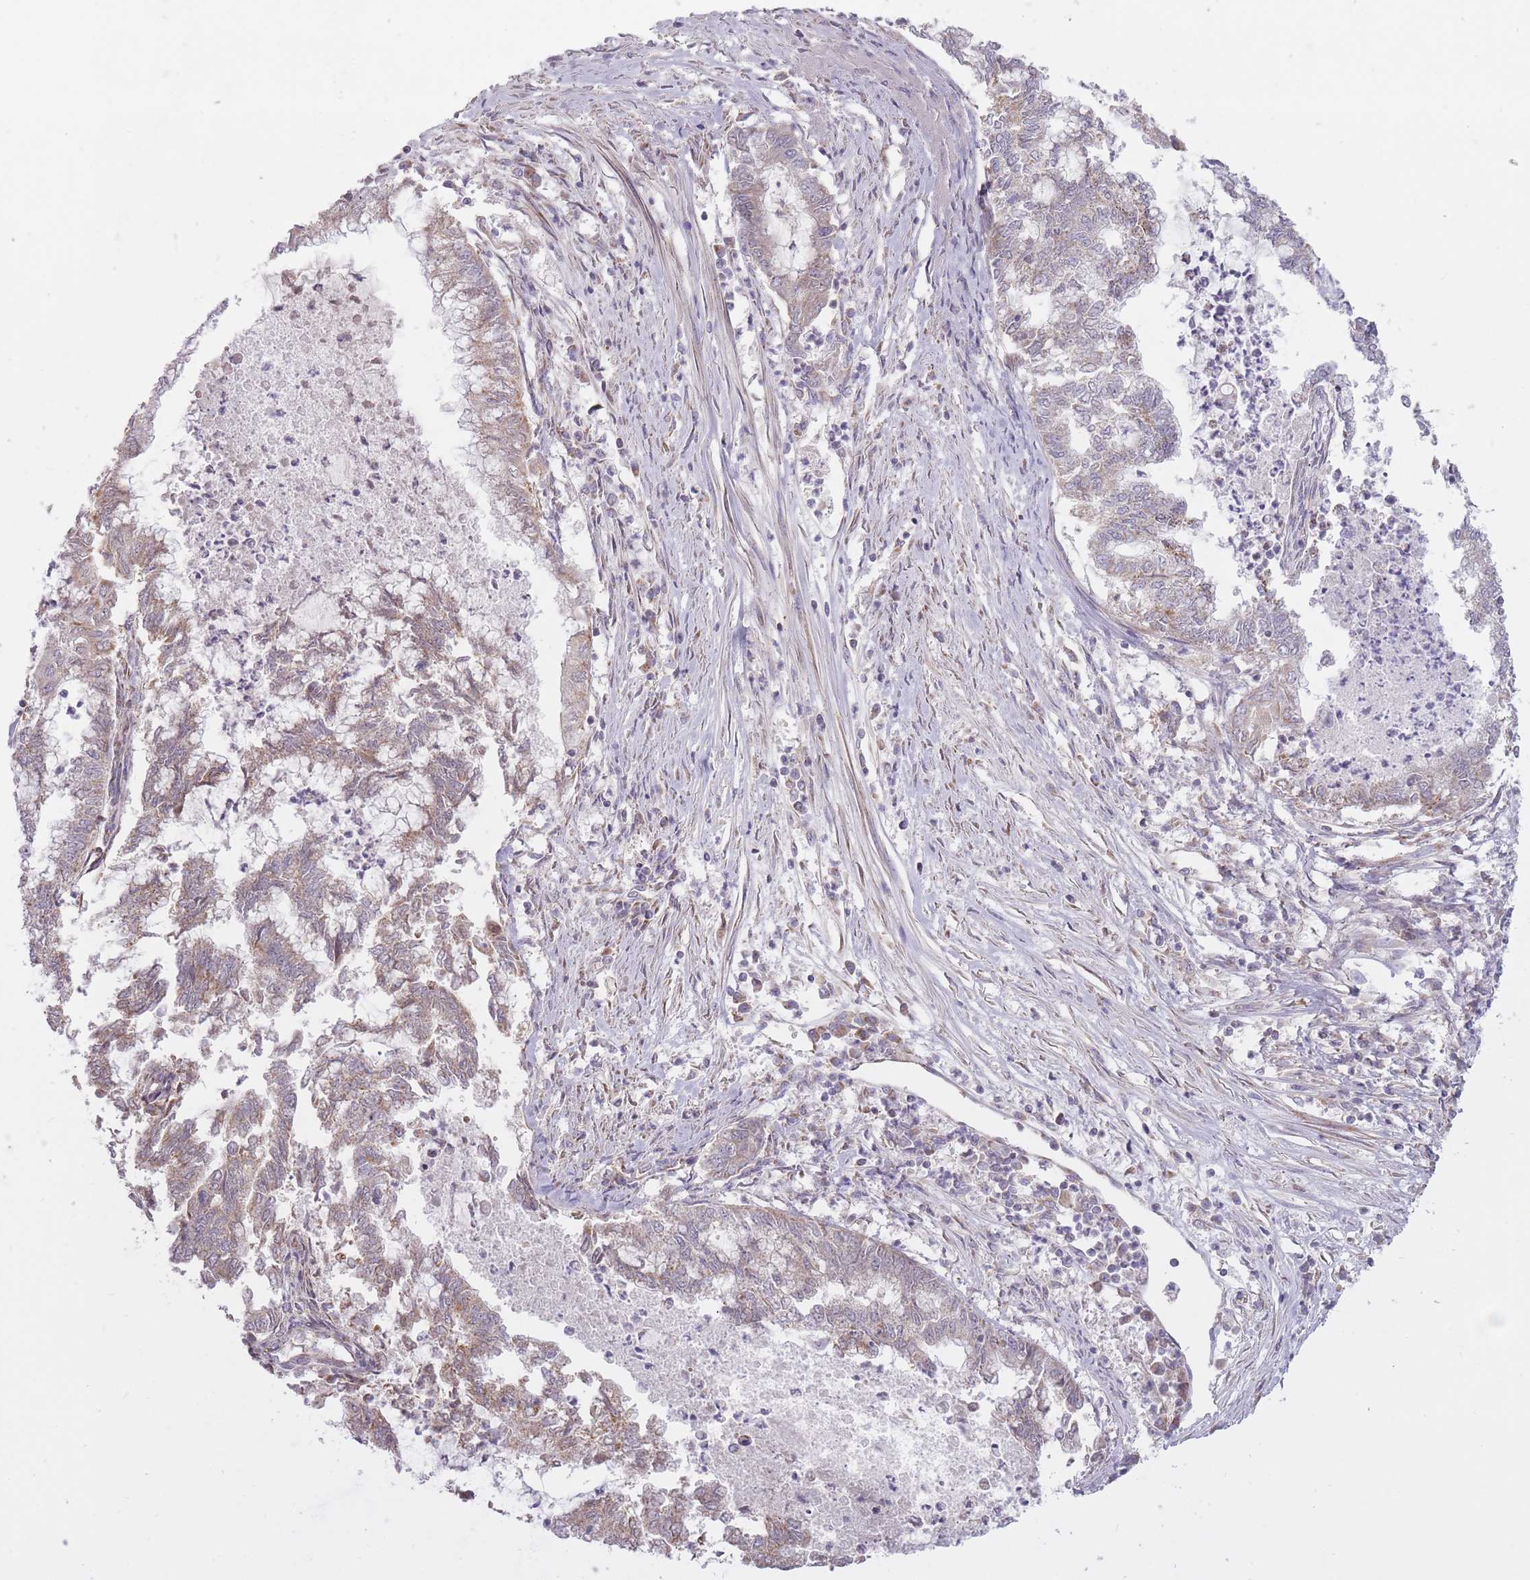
{"staining": {"intensity": "weak", "quantity": "25%-75%", "location": "cytoplasmic/membranous"}, "tissue": "endometrial cancer", "cell_type": "Tumor cells", "image_type": "cancer", "snomed": [{"axis": "morphology", "description": "Adenocarcinoma, NOS"}, {"axis": "topography", "description": "Endometrium"}], "caption": "Human endometrial cancer stained with a brown dye exhibits weak cytoplasmic/membranous positive positivity in about 25%-75% of tumor cells.", "gene": "LIN7C", "patient": {"sex": "female", "age": 79}}